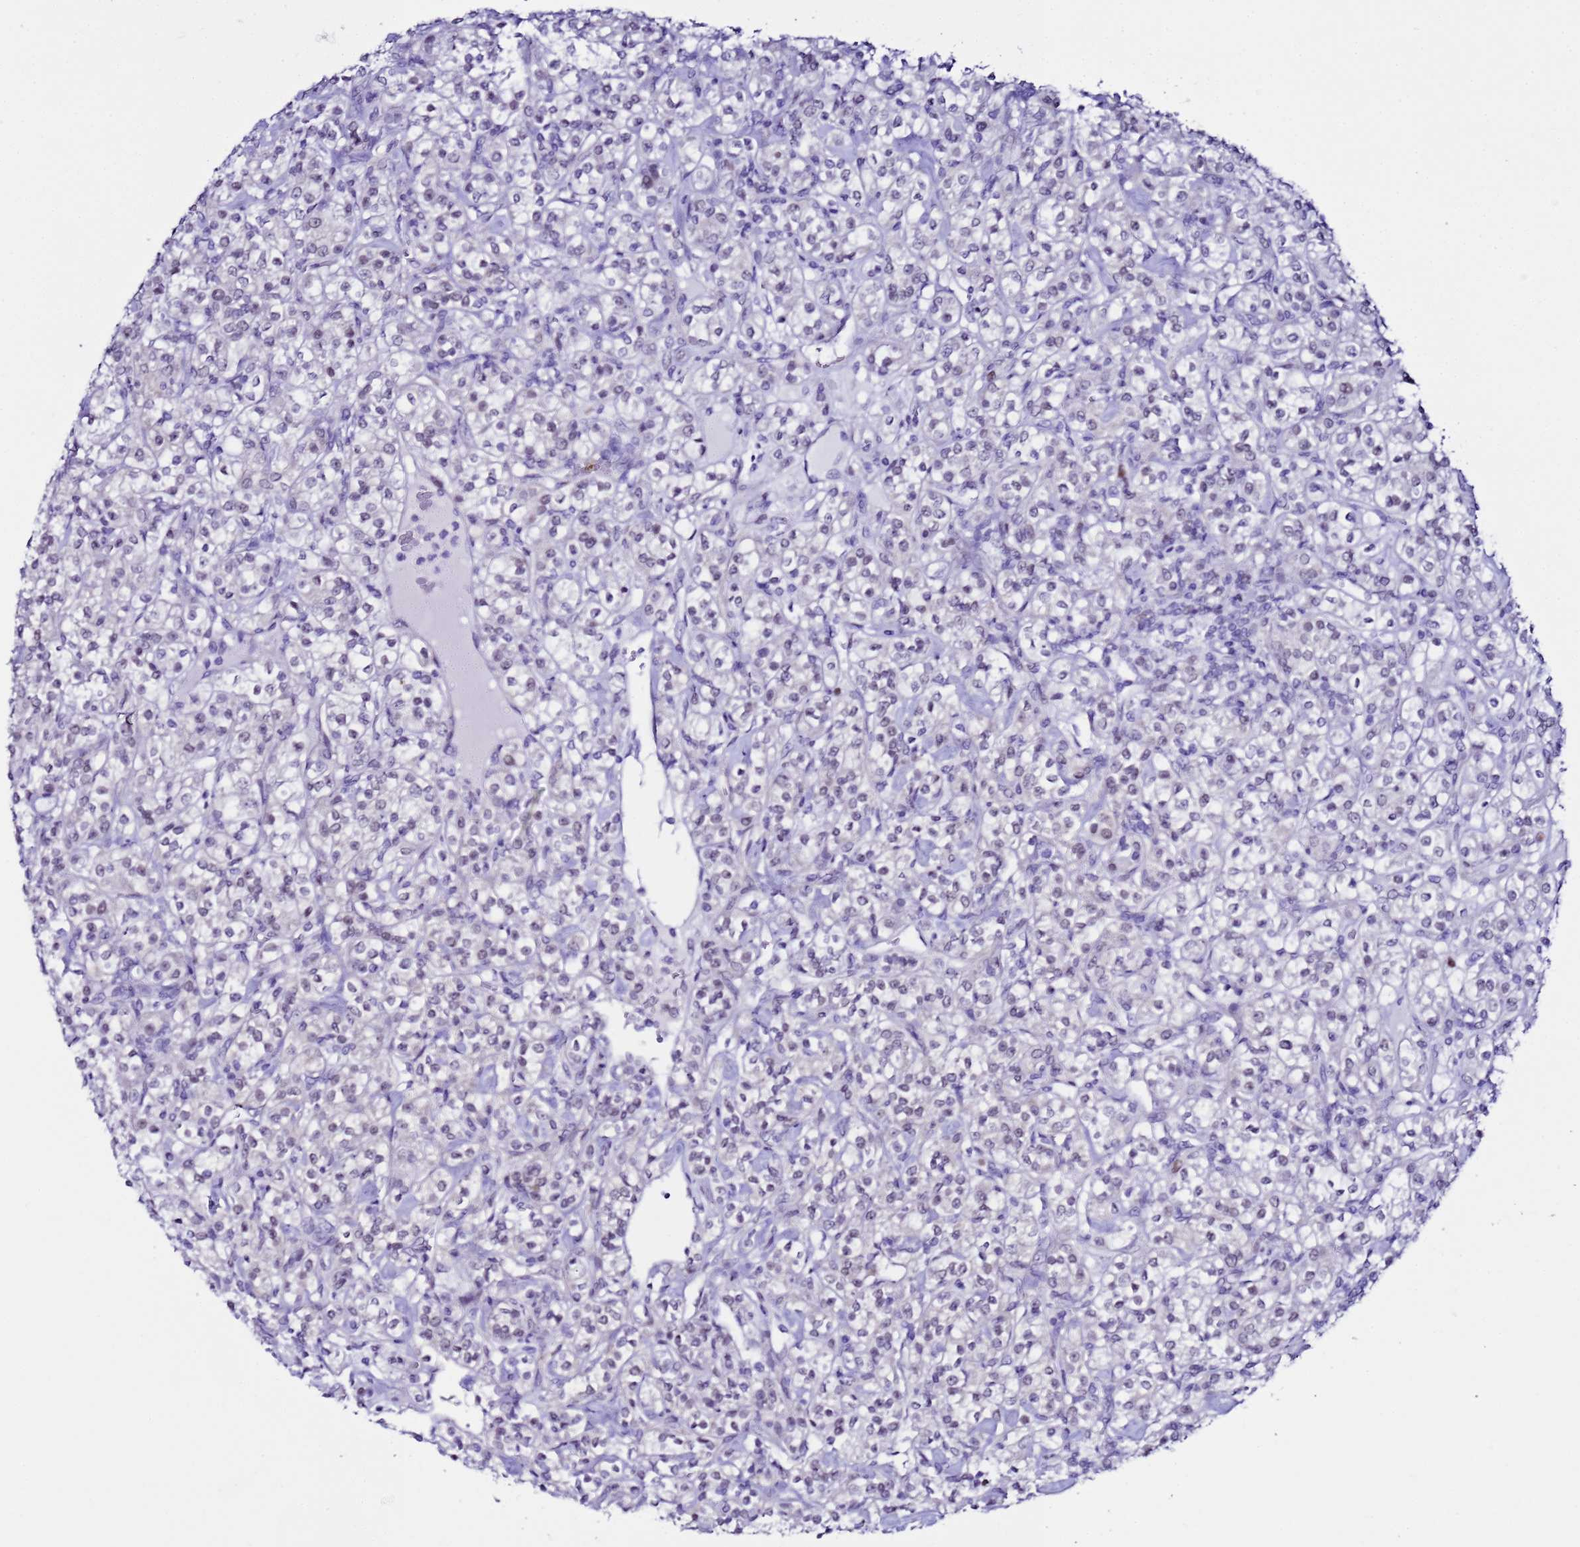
{"staining": {"intensity": "weak", "quantity": "<25%", "location": "nuclear"}, "tissue": "renal cancer", "cell_type": "Tumor cells", "image_type": "cancer", "snomed": [{"axis": "morphology", "description": "Adenocarcinoma, NOS"}, {"axis": "topography", "description": "Kidney"}], "caption": "The histopathology image shows no staining of tumor cells in renal cancer.", "gene": "BCL7A", "patient": {"sex": "male", "age": 77}}